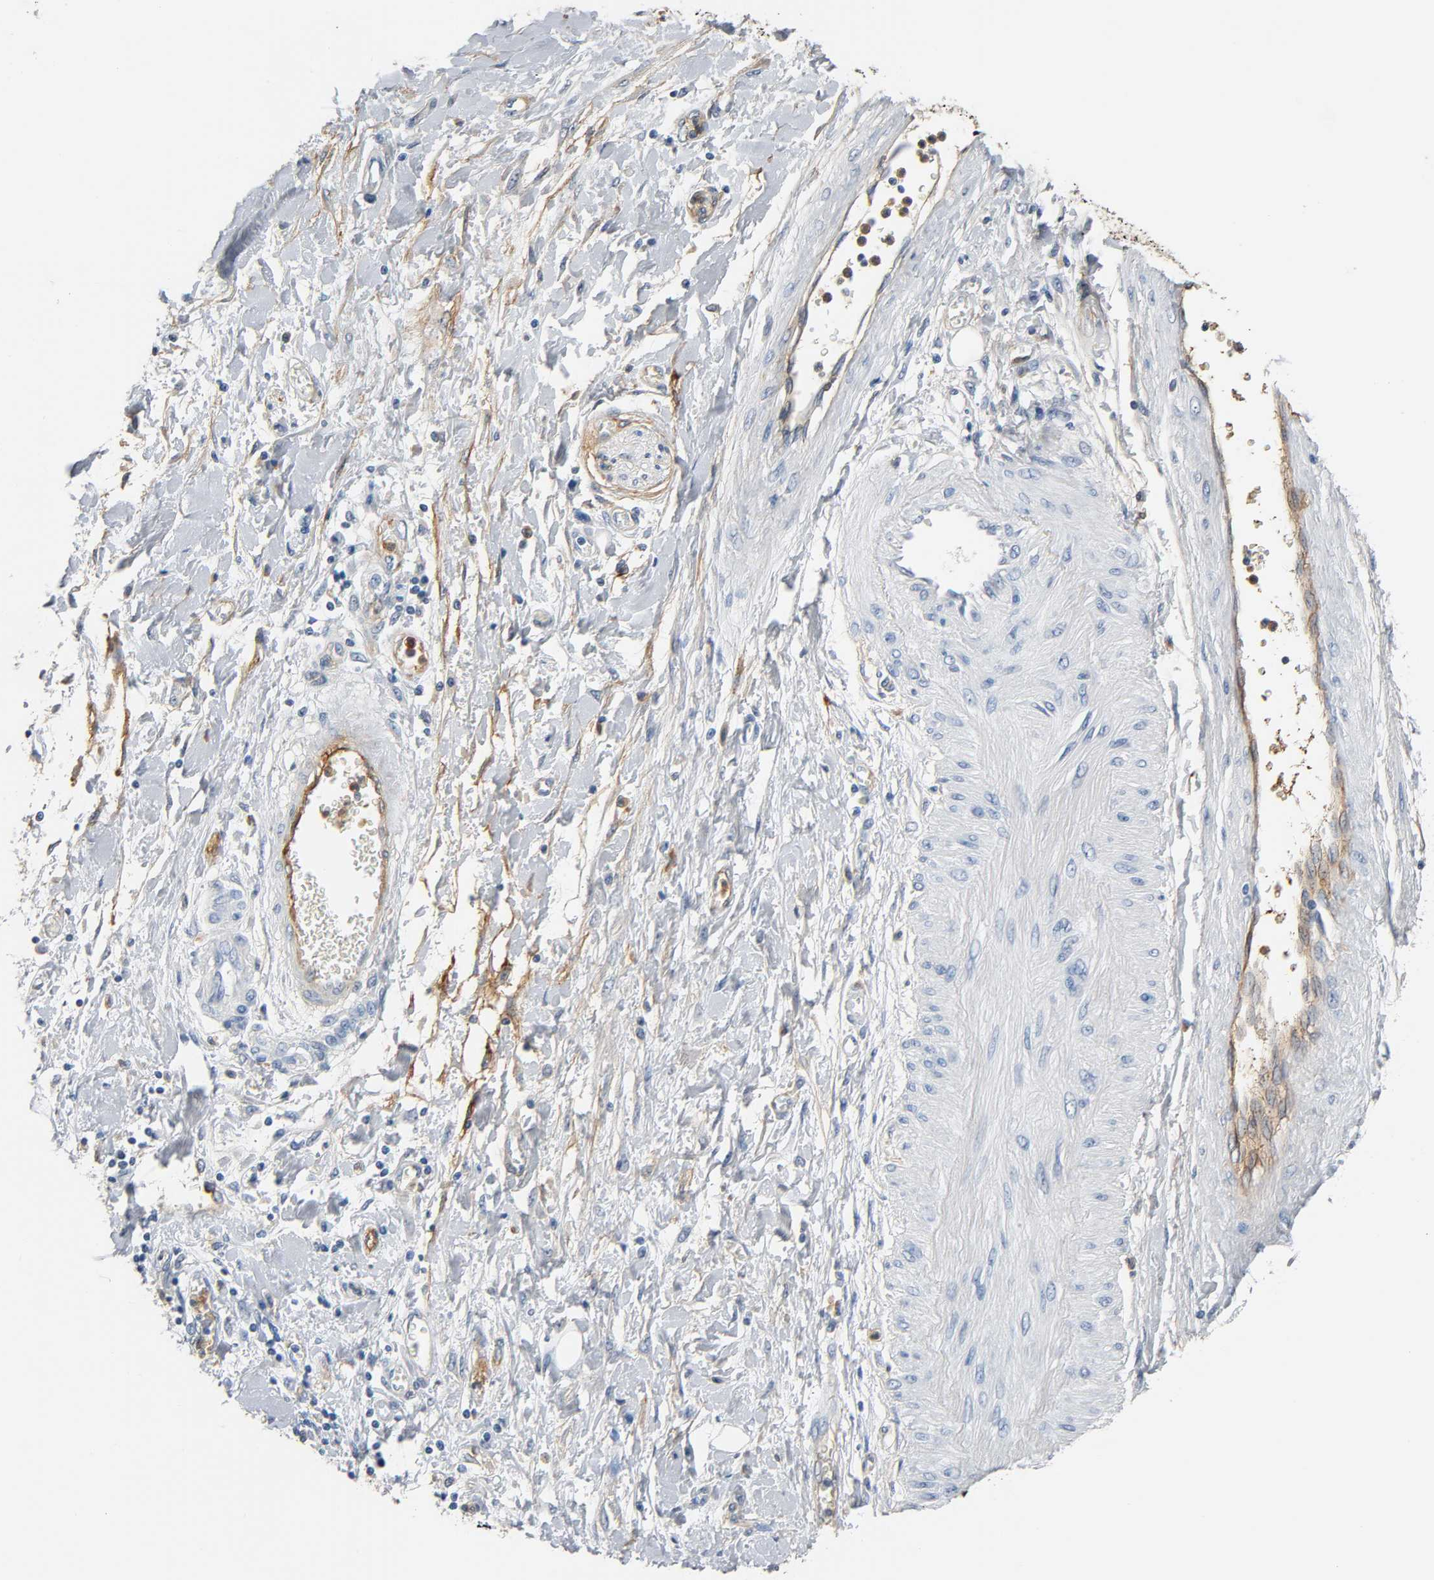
{"staining": {"intensity": "negative", "quantity": "none", "location": "none"}, "tissue": "pancreatic cancer", "cell_type": "Tumor cells", "image_type": "cancer", "snomed": [{"axis": "morphology", "description": "Adenocarcinoma, NOS"}, {"axis": "topography", "description": "Pancreas"}], "caption": "Immunohistochemistry of pancreatic adenocarcinoma displays no staining in tumor cells. Brightfield microscopy of immunohistochemistry stained with DAB (brown) and hematoxylin (blue), captured at high magnification.", "gene": "ANPEP", "patient": {"sex": "female", "age": 70}}